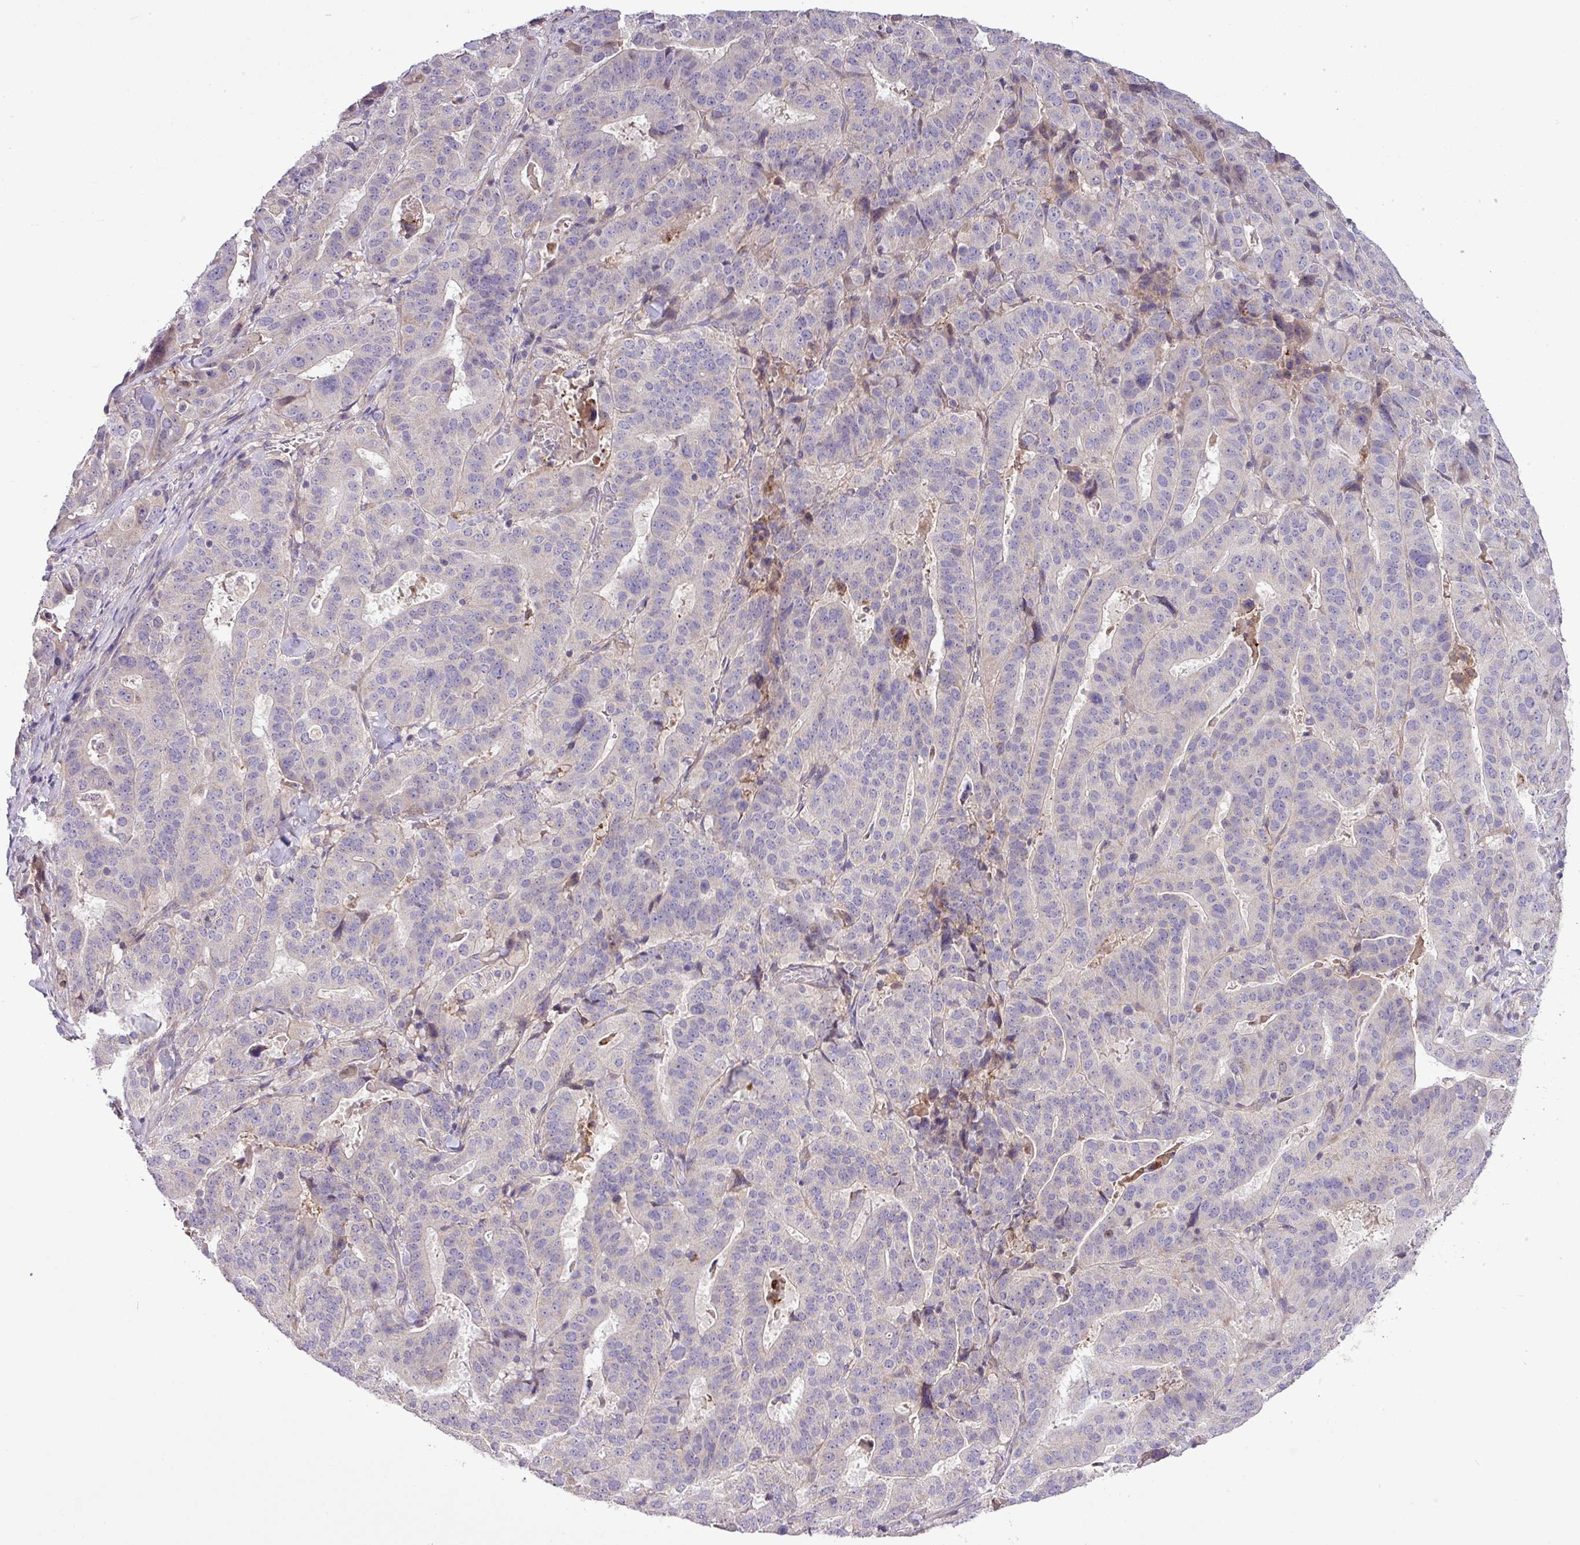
{"staining": {"intensity": "weak", "quantity": "<25%", "location": "cytoplasmic/membranous"}, "tissue": "stomach cancer", "cell_type": "Tumor cells", "image_type": "cancer", "snomed": [{"axis": "morphology", "description": "Adenocarcinoma, NOS"}, {"axis": "topography", "description": "Stomach"}], "caption": "Tumor cells are negative for brown protein staining in stomach cancer (adenocarcinoma).", "gene": "XIAP", "patient": {"sex": "male", "age": 48}}